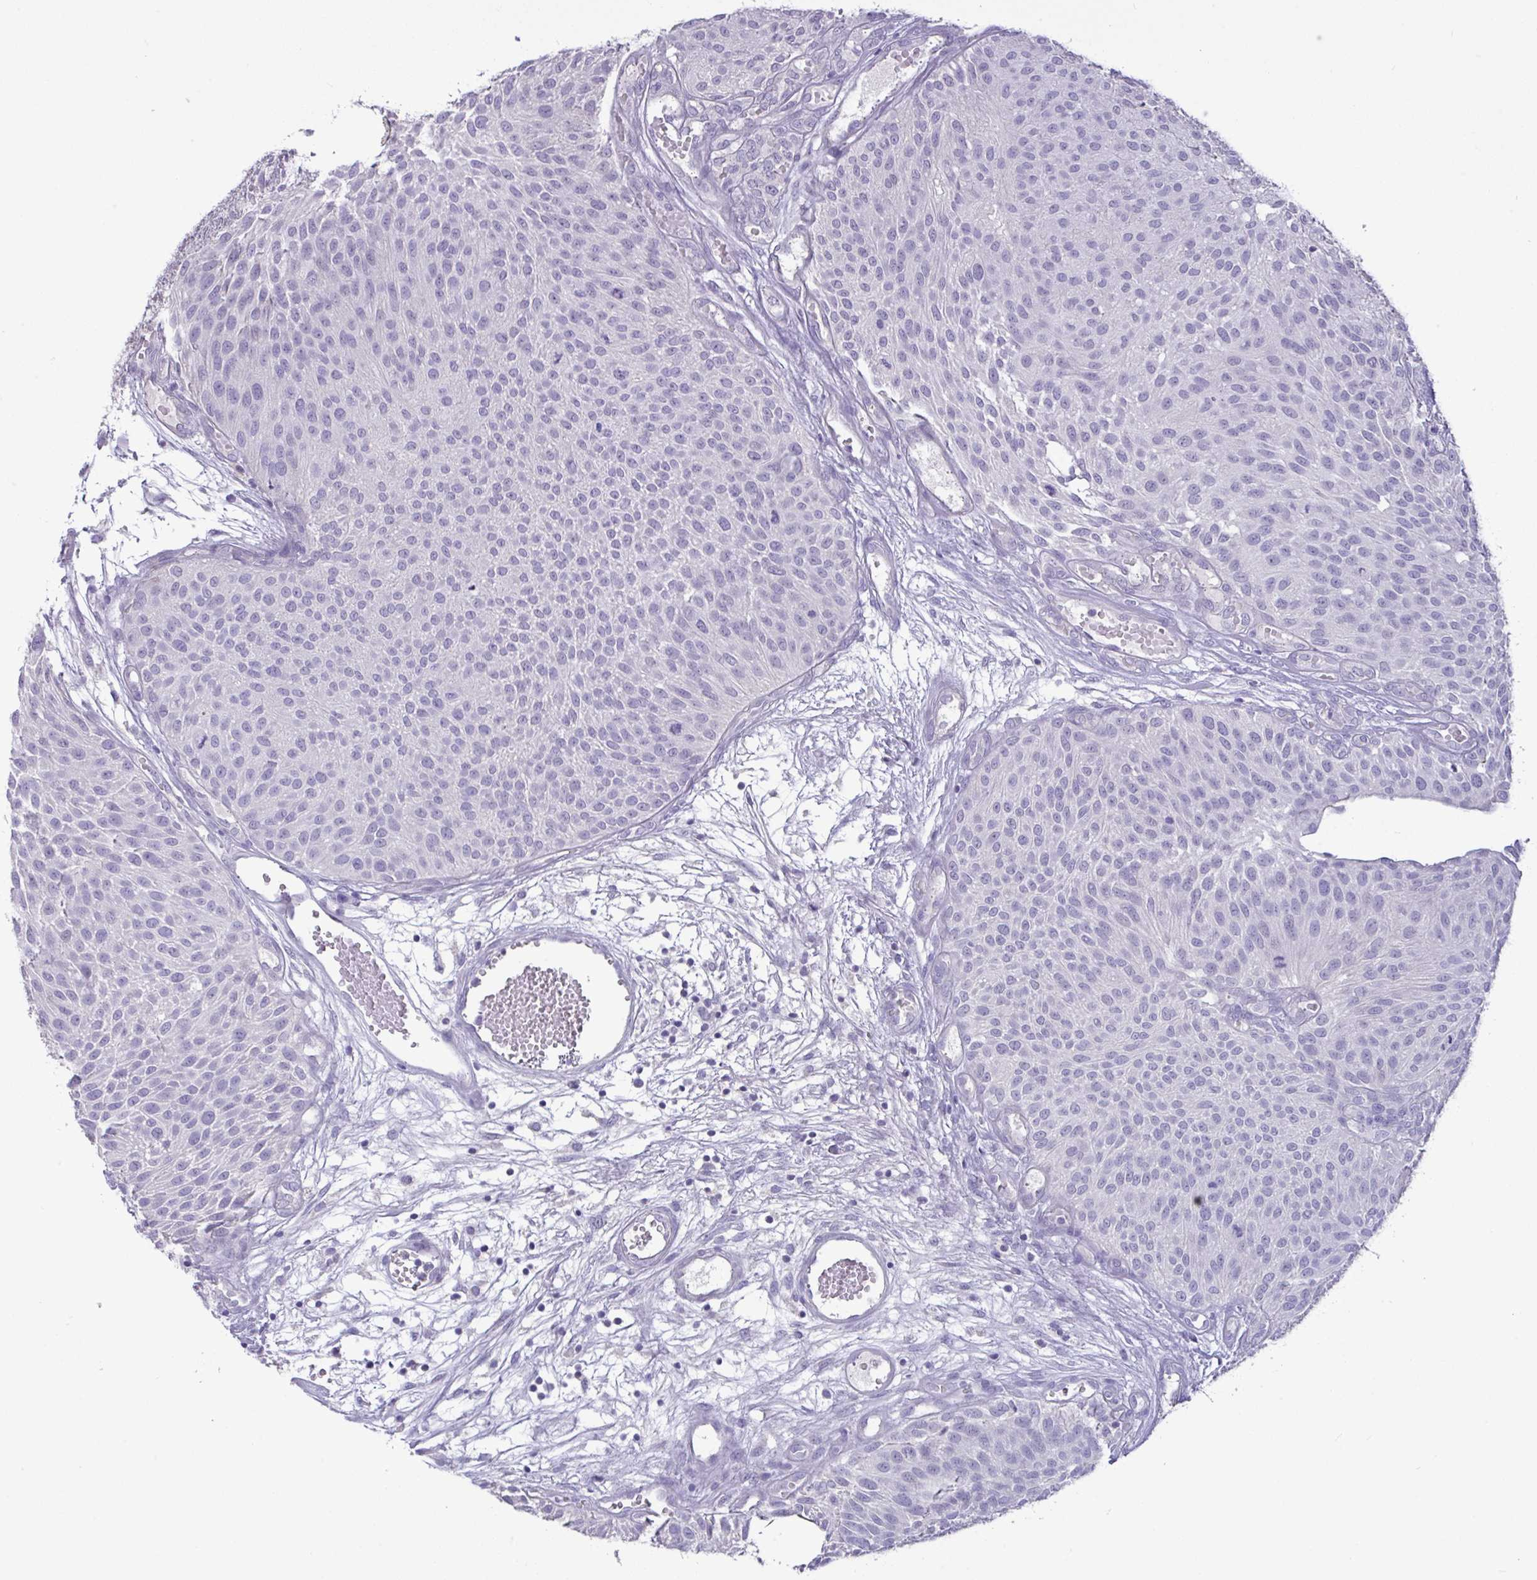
{"staining": {"intensity": "negative", "quantity": "none", "location": "none"}, "tissue": "urothelial cancer", "cell_type": "Tumor cells", "image_type": "cancer", "snomed": [{"axis": "morphology", "description": "Urothelial carcinoma, NOS"}, {"axis": "topography", "description": "Urinary bladder"}], "caption": "DAB immunohistochemical staining of transitional cell carcinoma displays no significant staining in tumor cells. Brightfield microscopy of IHC stained with DAB (3,3'-diaminobenzidine) (brown) and hematoxylin (blue), captured at high magnification.", "gene": "YBX2", "patient": {"sex": "male", "age": 84}}